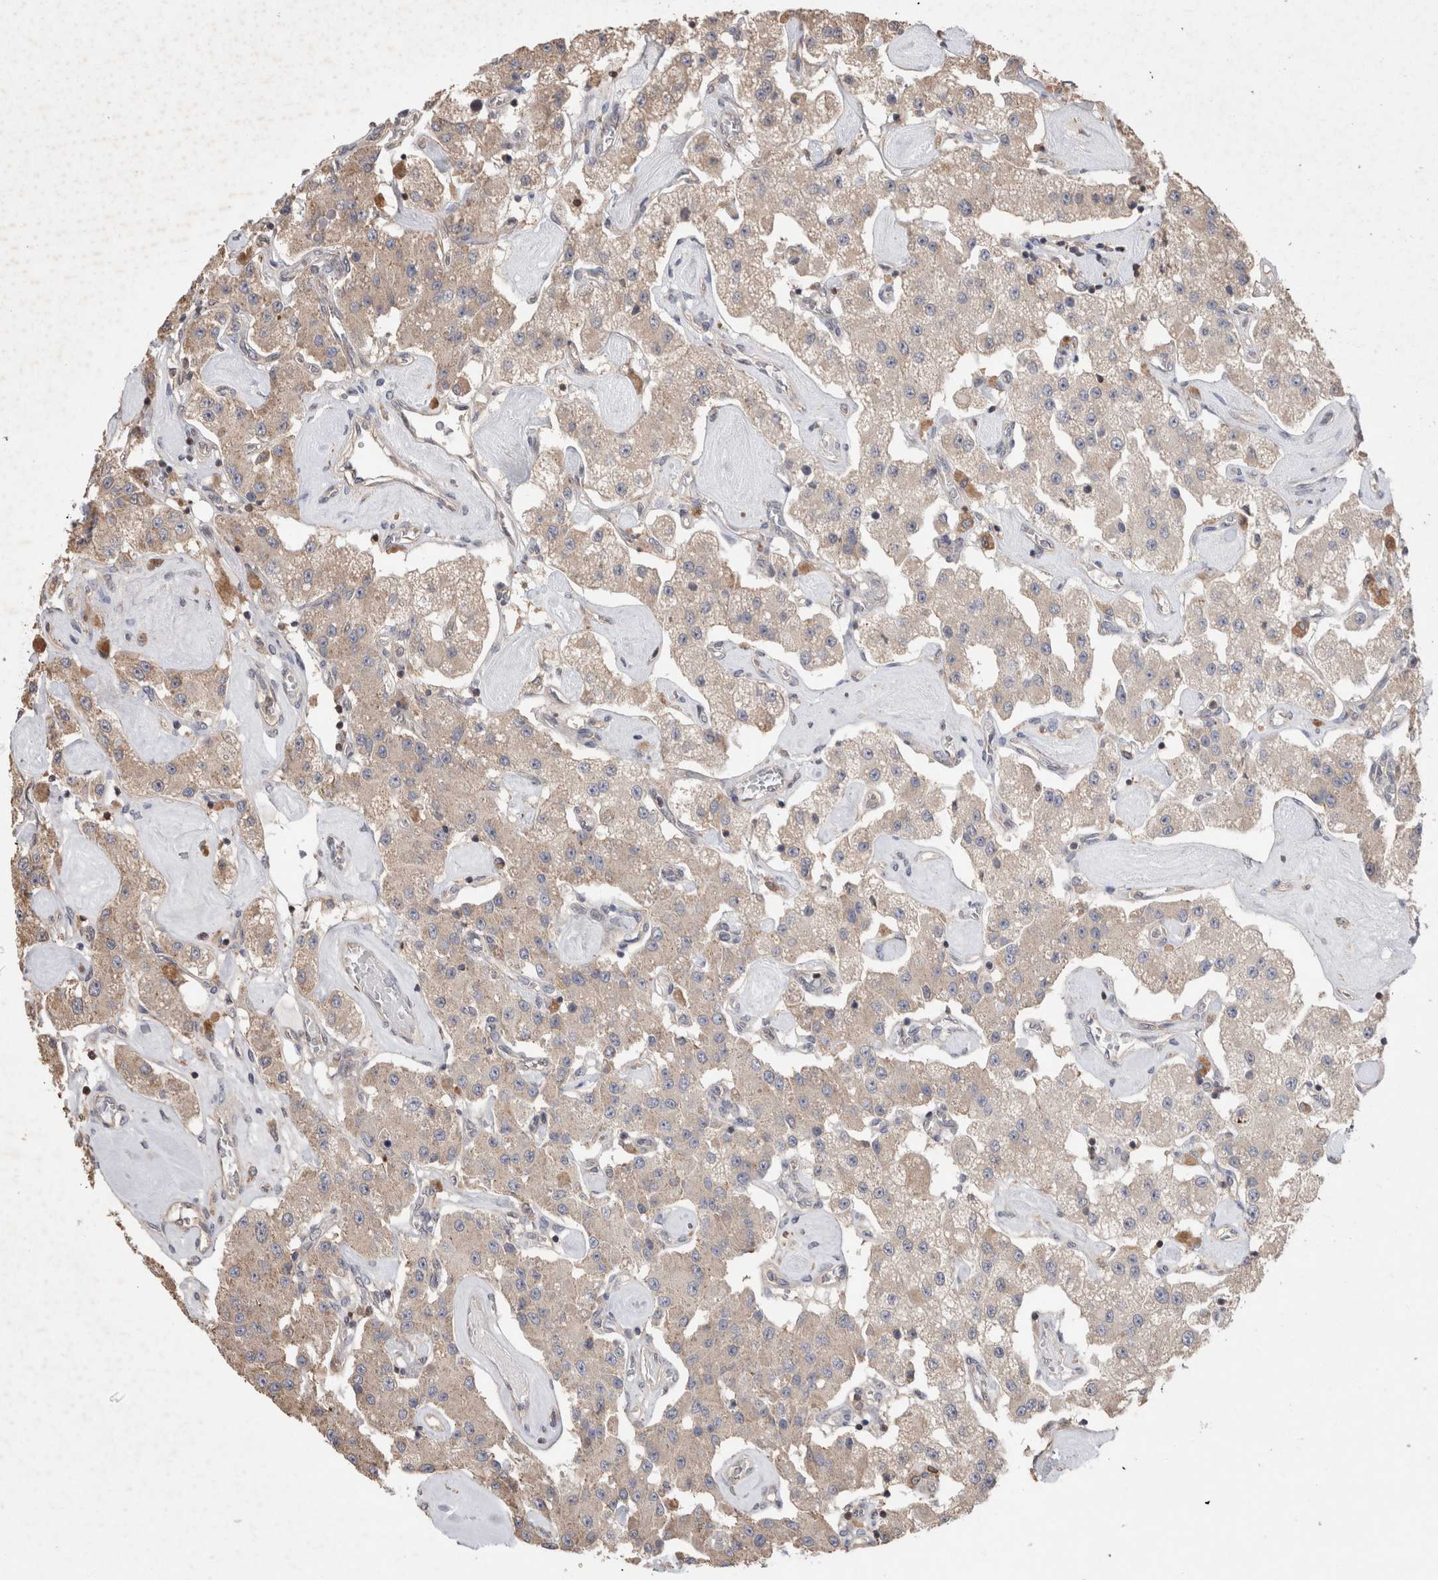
{"staining": {"intensity": "weak", "quantity": "25%-75%", "location": "cytoplasmic/membranous"}, "tissue": "carcinoid", "cell_type": "Tumor cells", "image_type": "cancer", "snomed": [{"axis": "morphology", "description": "Carcinoid, malignant, NOS"}, {"axis": "topography", "description": "Pancreas"}], "caption": "Immunohistochemistry photomicrograph of neoplastic tissue: carcinoid stained using immunohistochemistry (IHC) demonstrates low levels of weak protein expression localized specifically in the cytoplasmic/membranous of tumor cells, appearing as a cytoplasmic/membranous brown color.", "gene": "TRIM5", "patient": {"sex": "male", "age": 41}}